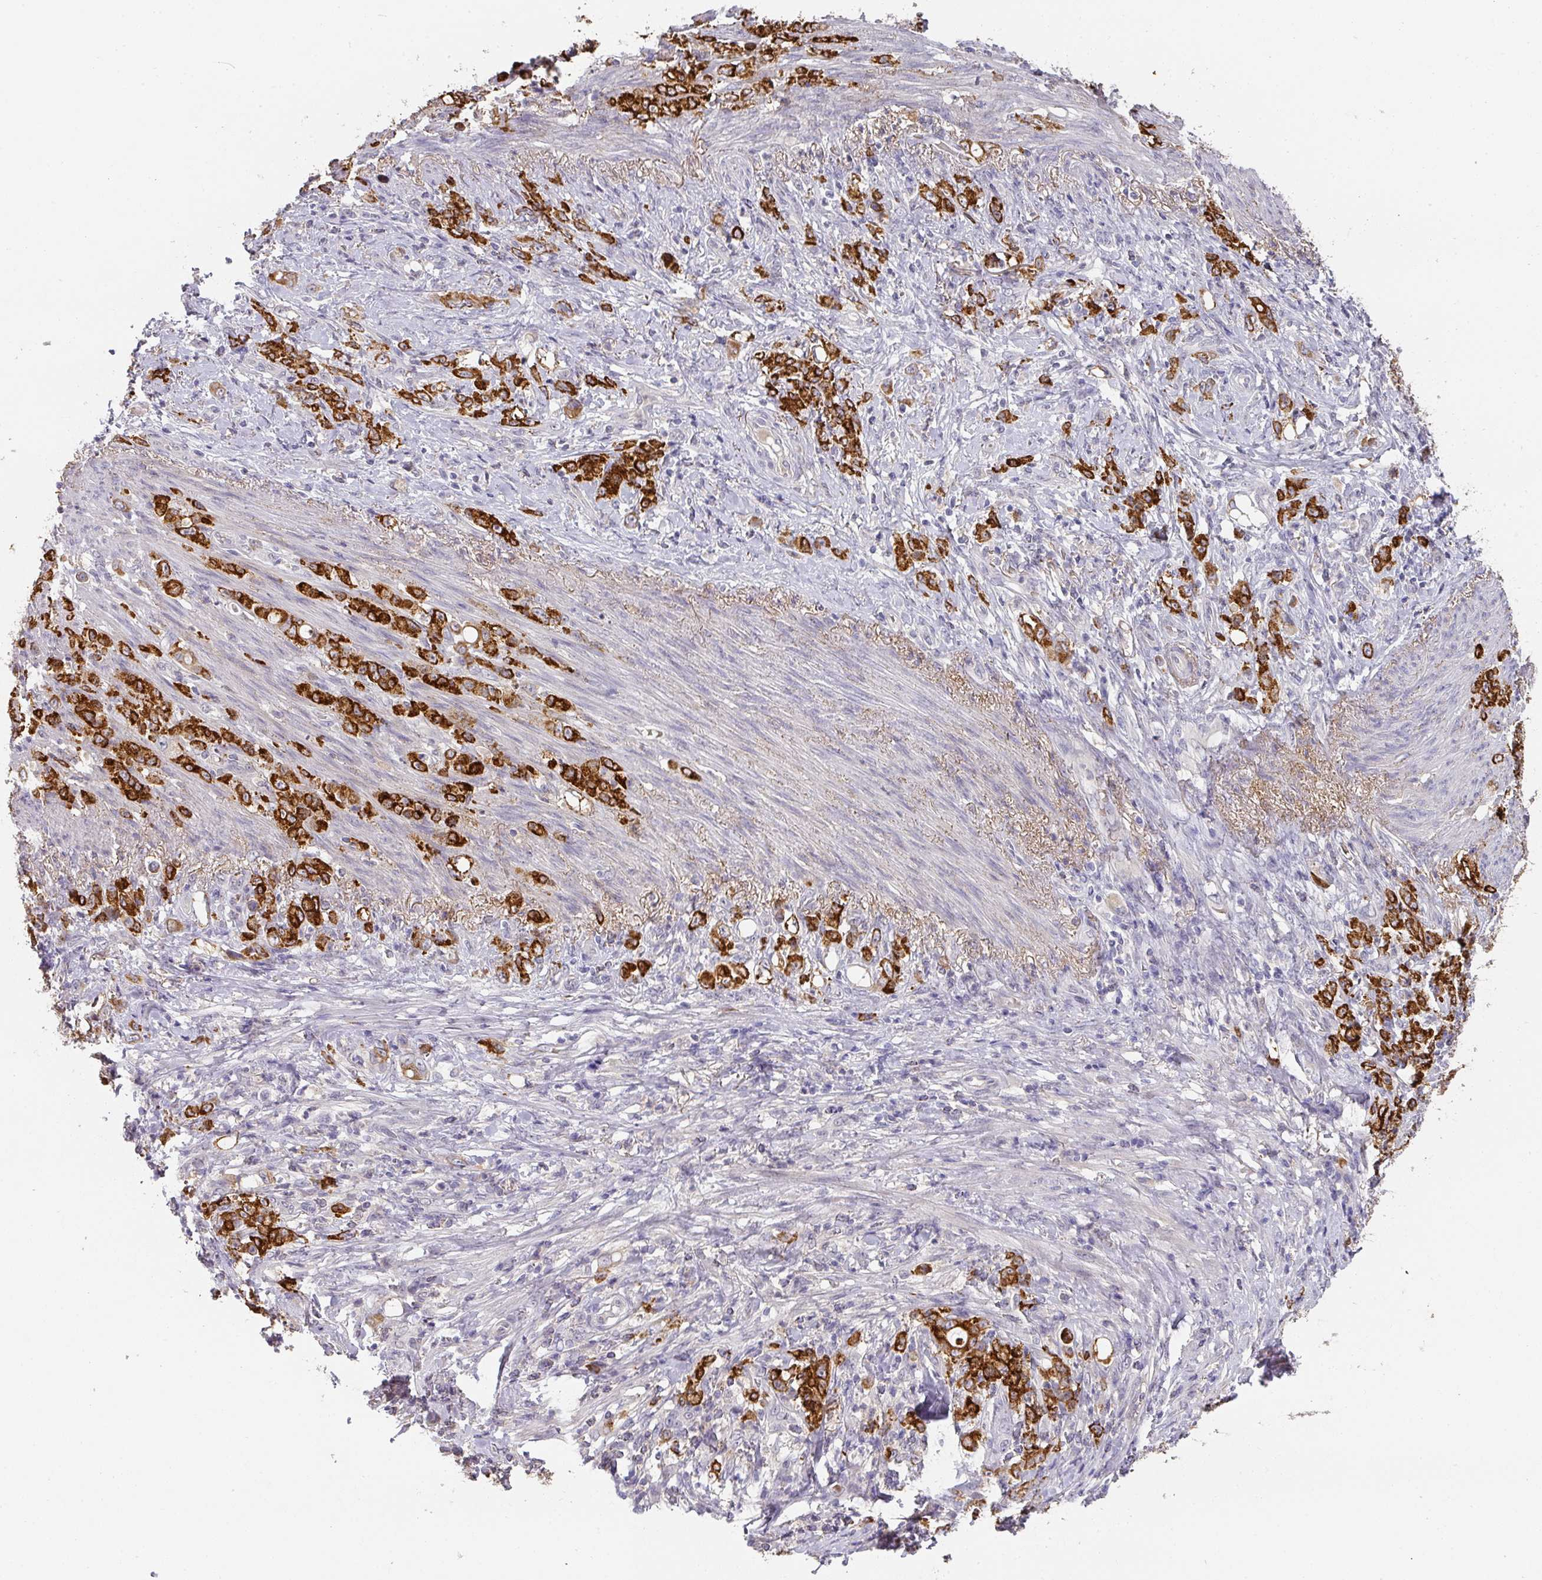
{"staining": {"intensity": "strong", "quantity": ">75%", "location": "cytoplasmic/membranous"}, "tissue": "stomach cancer", "cell_type": "Tumor cells", "image_type": "cancer", "snomed": [{"axis": "morphology", "description": "Adenocarcinoma, NOS"}, {"axis": "topography", "description": "Stomach"}], "caption": "IHC photomicrograph of neoplastic tissue: stomach cancer stained using IHC demonstrates high levels of strong protein expression localized specifically in the cytoplasmic/membranous of tumor cells, appearing as a cytoplasmic/membranous brown color.", "gene": "FOXN4", "patient": {"sex": "female", "age": 79}}